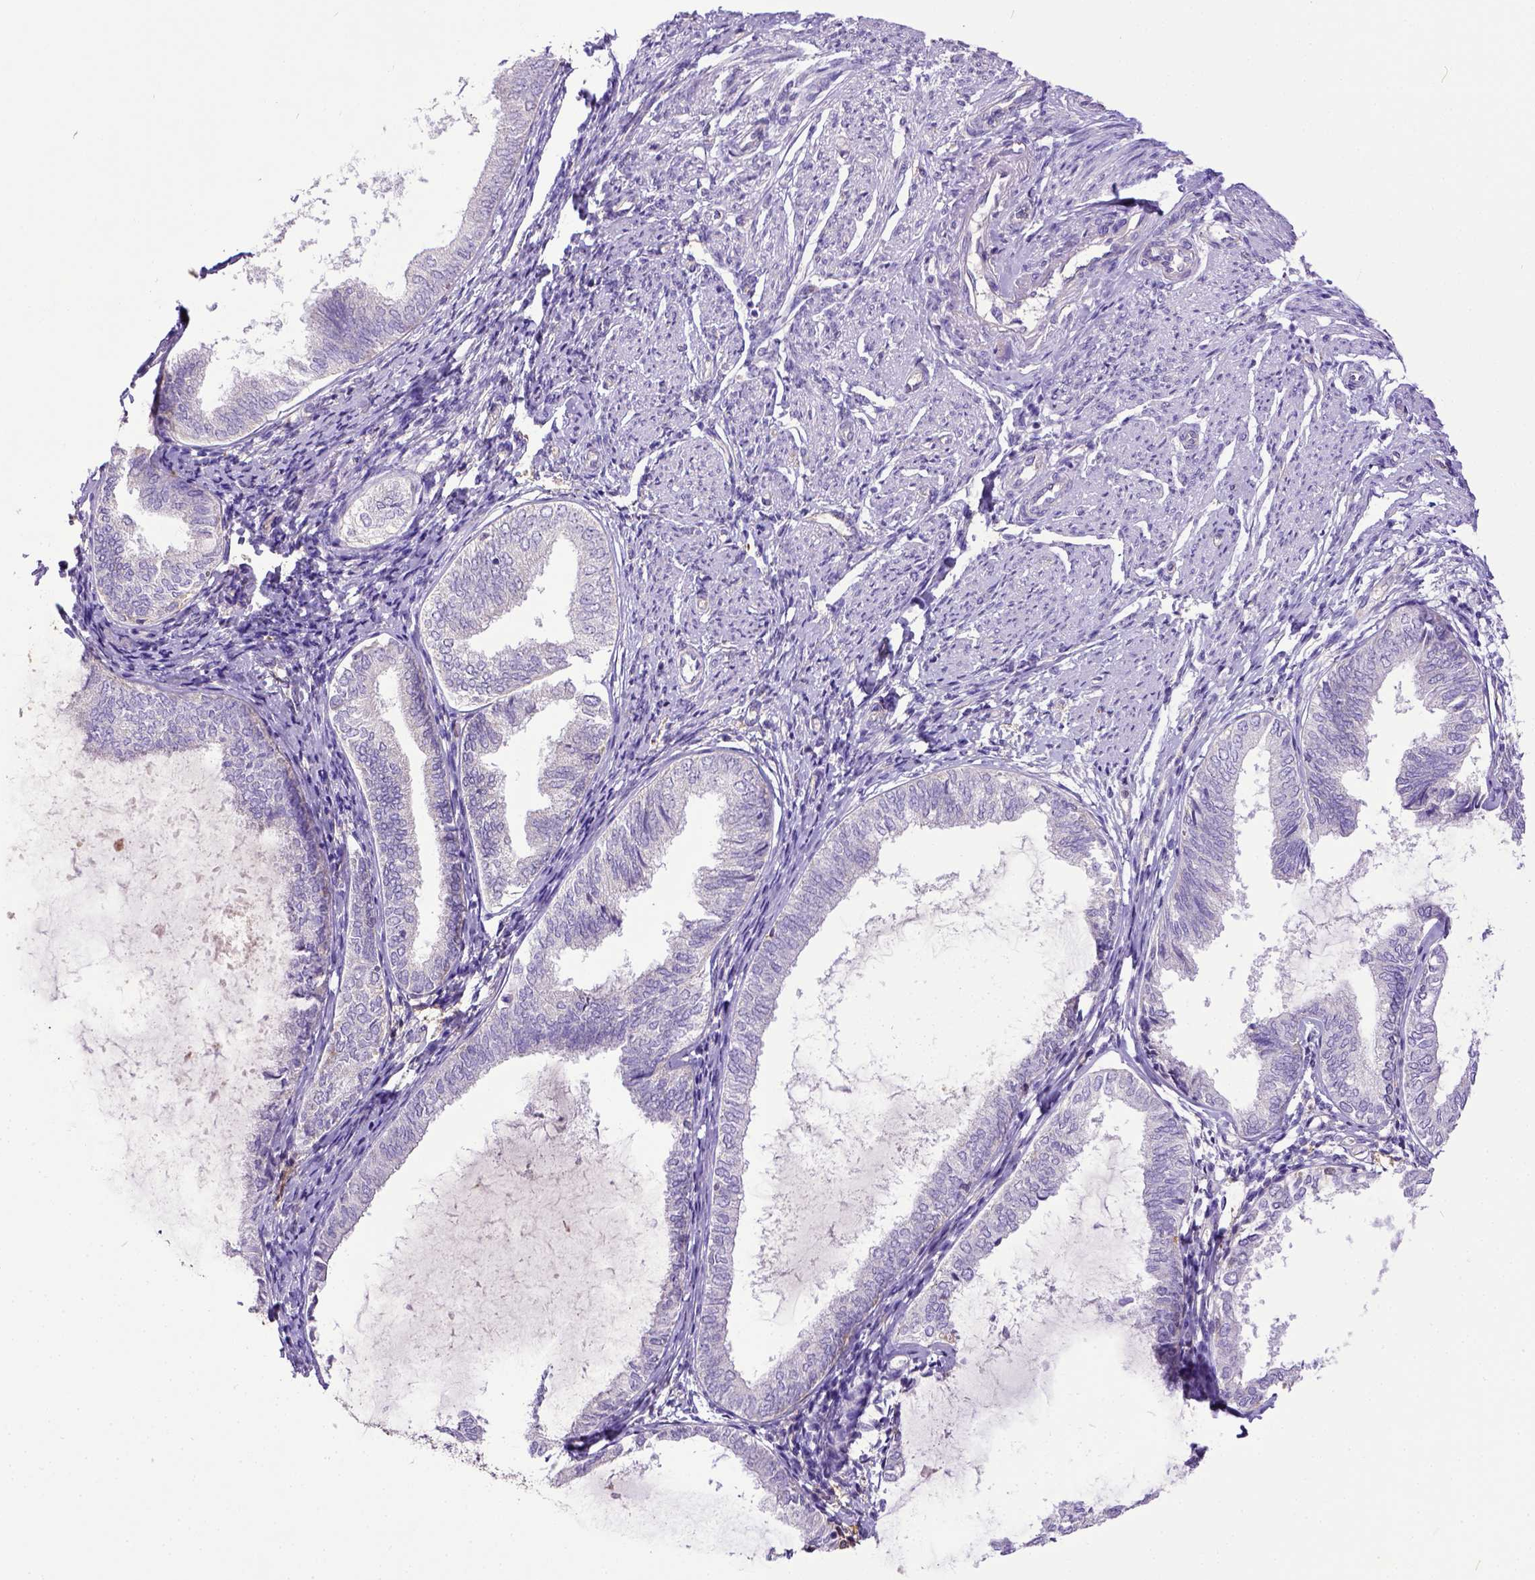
{"staining": {"intensity": "negative", "quantity": "none", "location": "none"}, "tissue": "endometrial cancer", "cell_type": "Tumor cells", "image_type": "cancer", "snomed": [{"axis": "morphology", "description": "Adenocarcinoma, NOS"}, {"axis": "topography", "description": "Endometrium"}], "caption": "This is an immunohistochemistry image of human adenocarcinoma (endometrial). There is no positivity in tumor cells.", "gene": "CD40", "patient": {"sex": "female", "age": 68}}